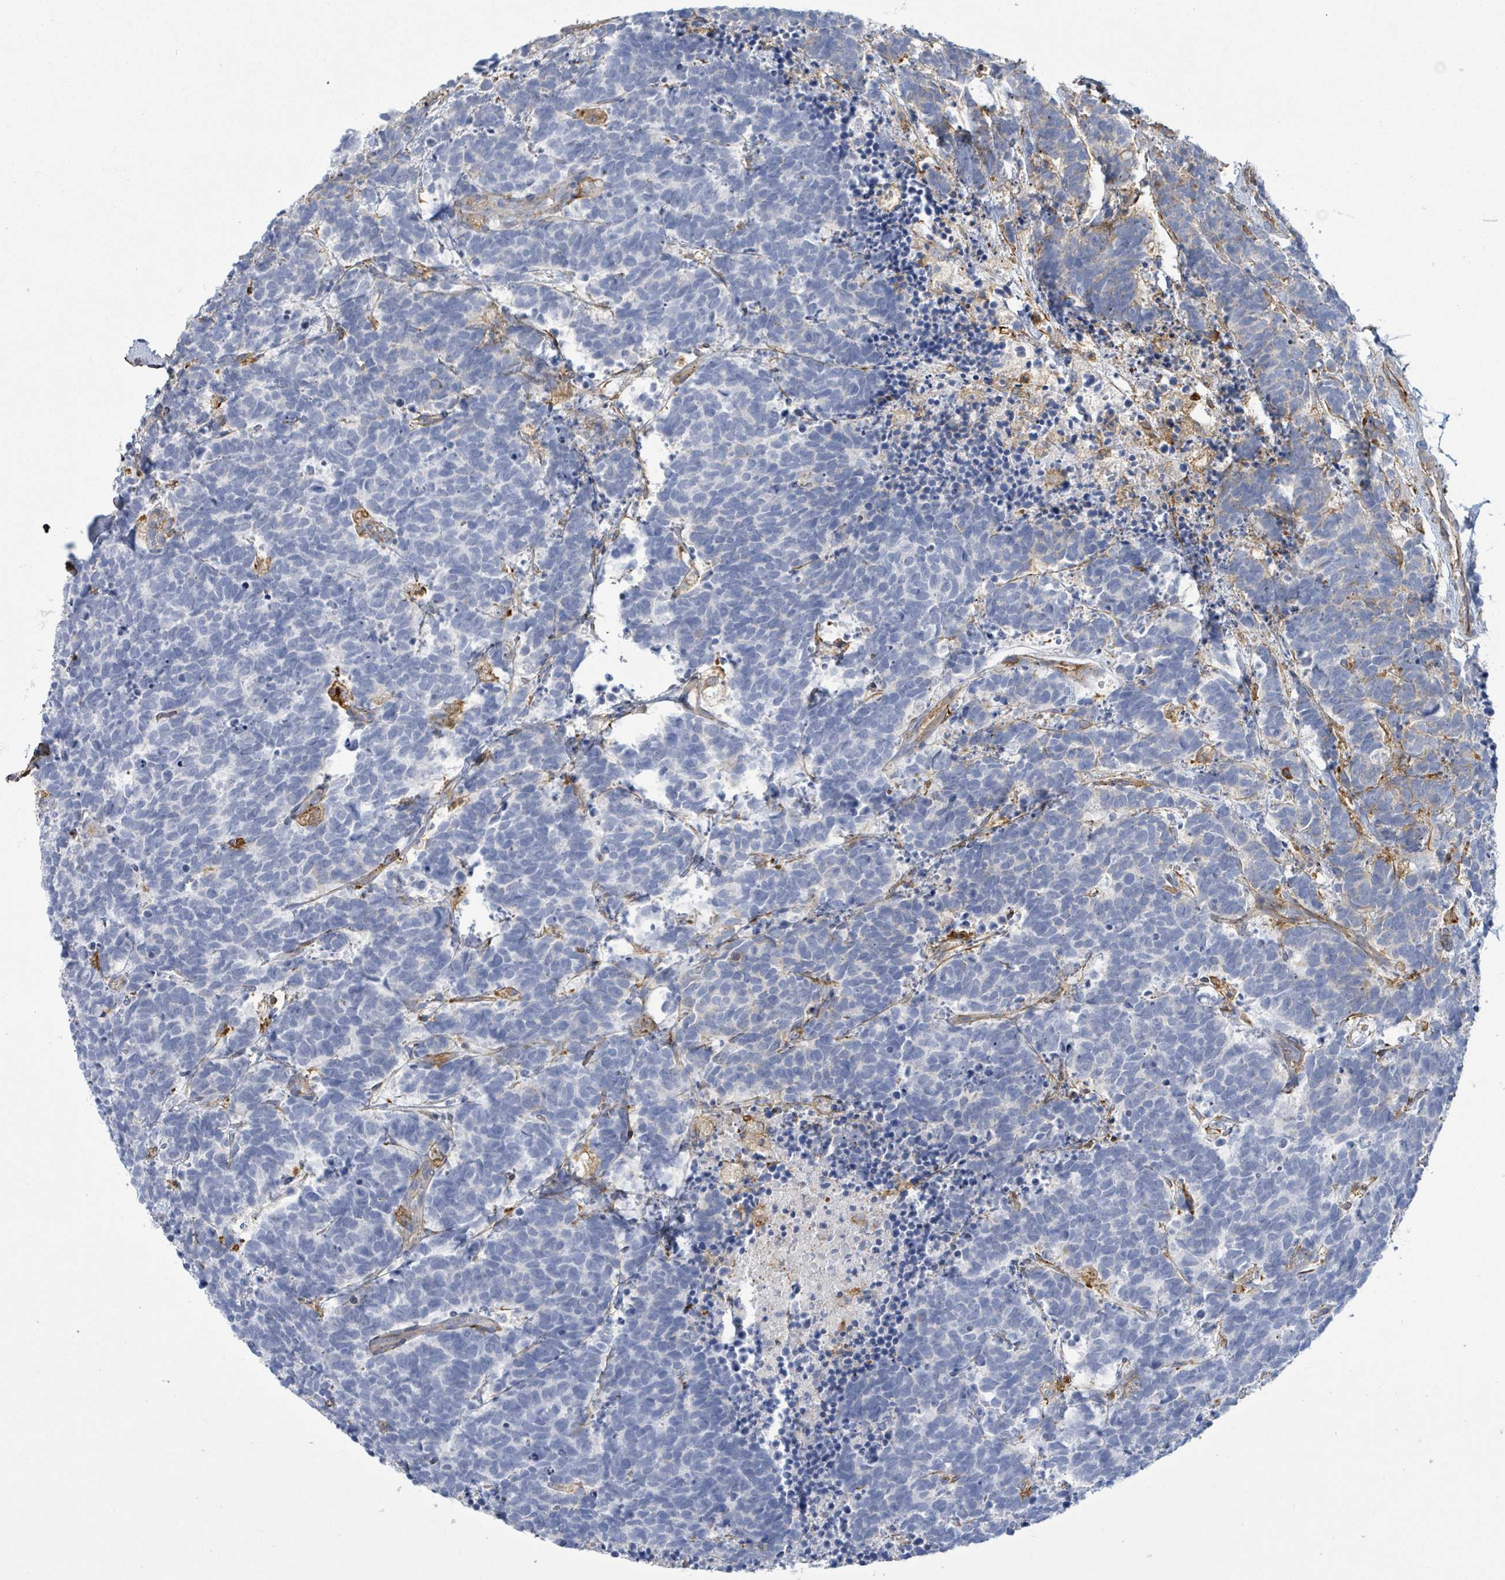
{"staining": {"intensity": "negative", "quantity": "none", "location": "none"}, "tissue": "carcinoid", "cell_type": "Tumor cells", "image_type": "cancer", "snomed": [{"axis": "morphology", "description": "Carcinoma, NOS"}, {"axis": "morphology", "description": "Carcinoid, malignant, NOS"}, {"axis": "topography", "description": "Prostate"}], "caption": "This is a micrograph of IHC staining of malignant carcinoid, which shows no positivity in tumor cells.", "gene": "EGFL7", "patient": {"sex": "male", "age": 57}}